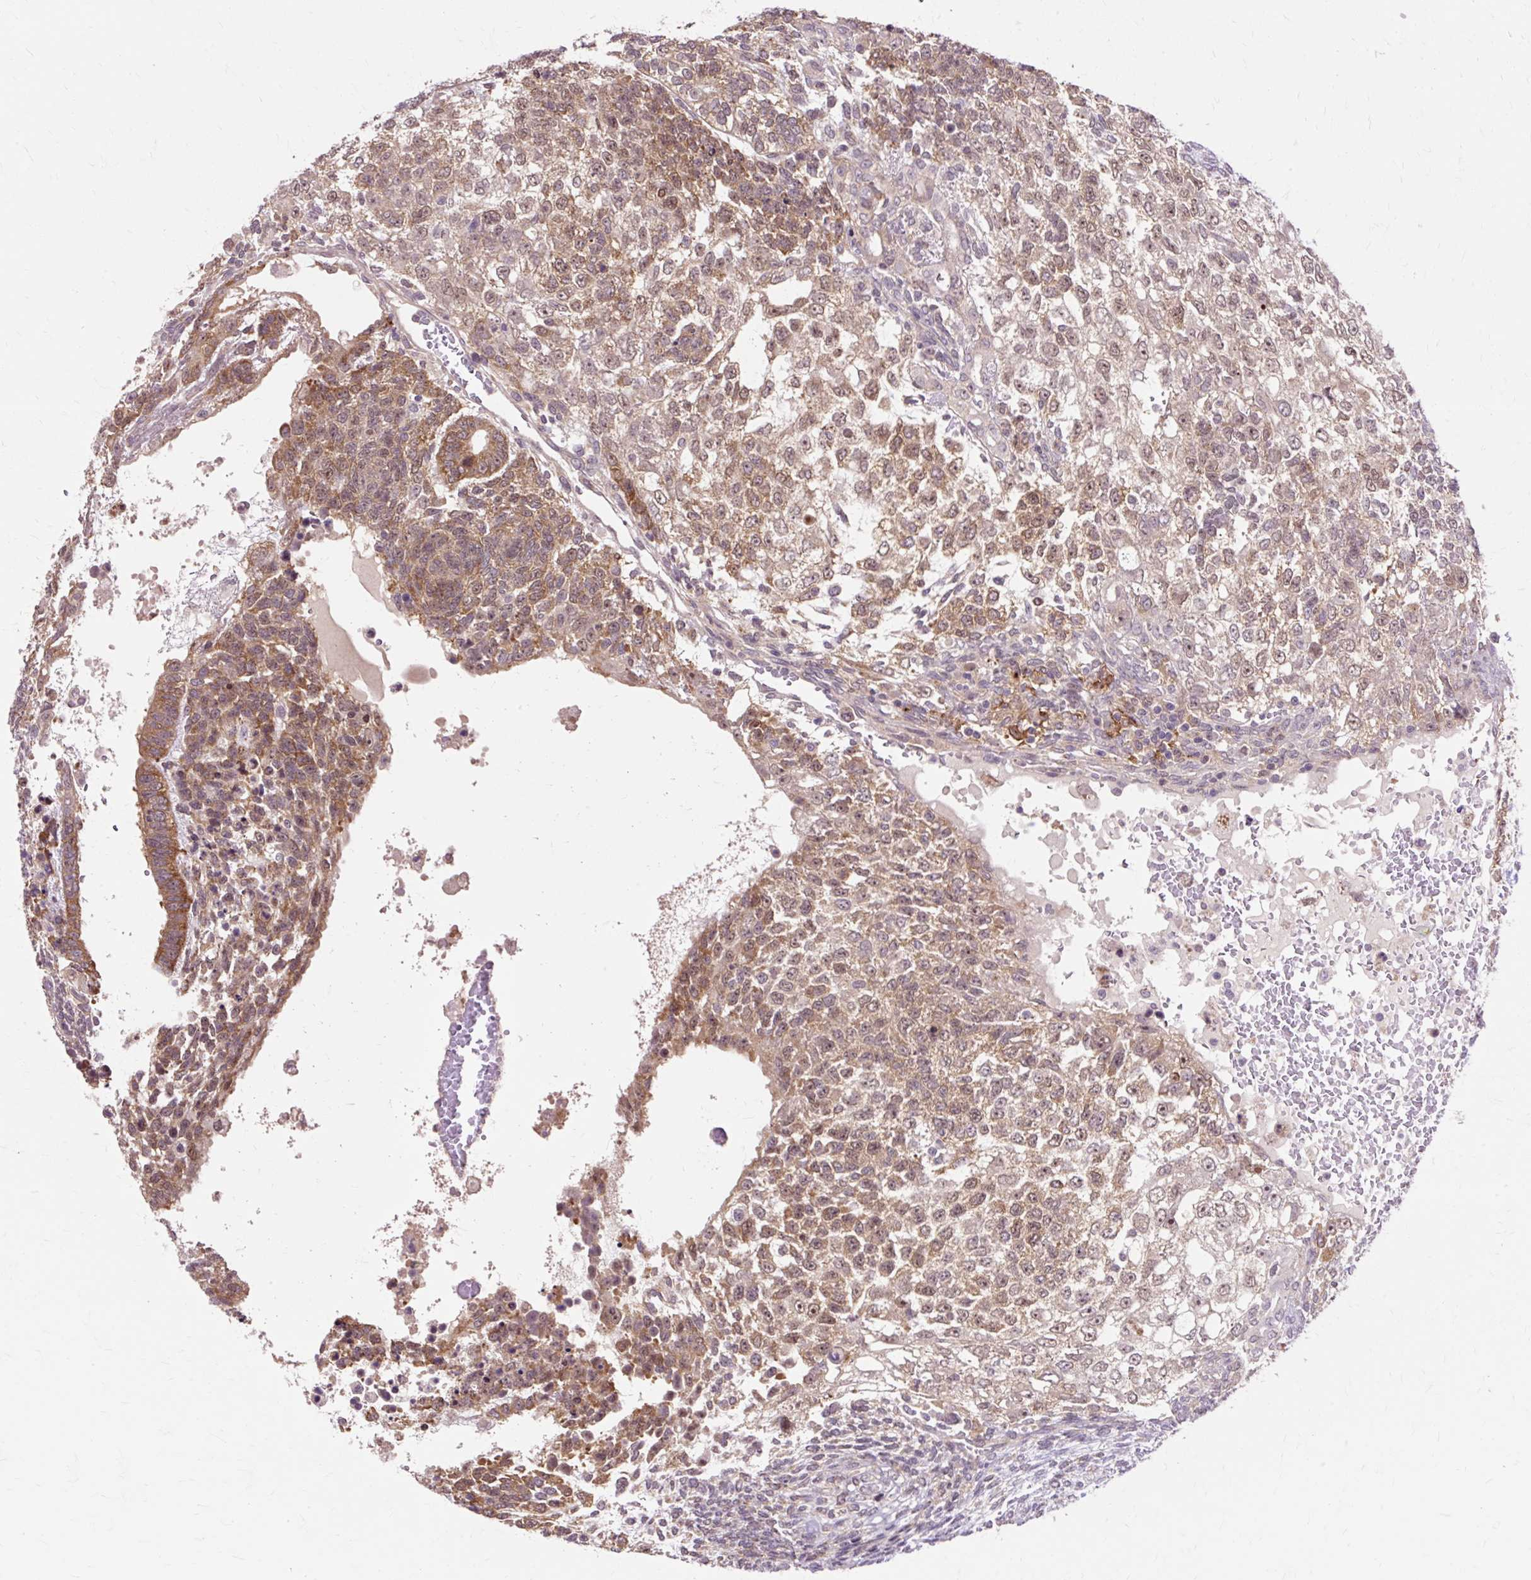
{"staining": {"intensity": "moderate", "quantity": ">75%", "location": "cytoplasmic/membranous"}, "tissue": "testis cancer", "cell_type": "Tumor cells", "image_type": "cancer", "snomed": [{"axis": "morphology", "description": "Carcinoma, Embryonal, NOS"}, {"axis": "topography", "description": "Testis"}], "caption": "Immunohistochemical staining of testis embryonal carcinoma demonstrates medium levels of moderate cytoplasmic/membranous expression in about >75% of tumor cells.", "gene": "GEMIN2", "patient": {"sex": "male", "age": 23}}